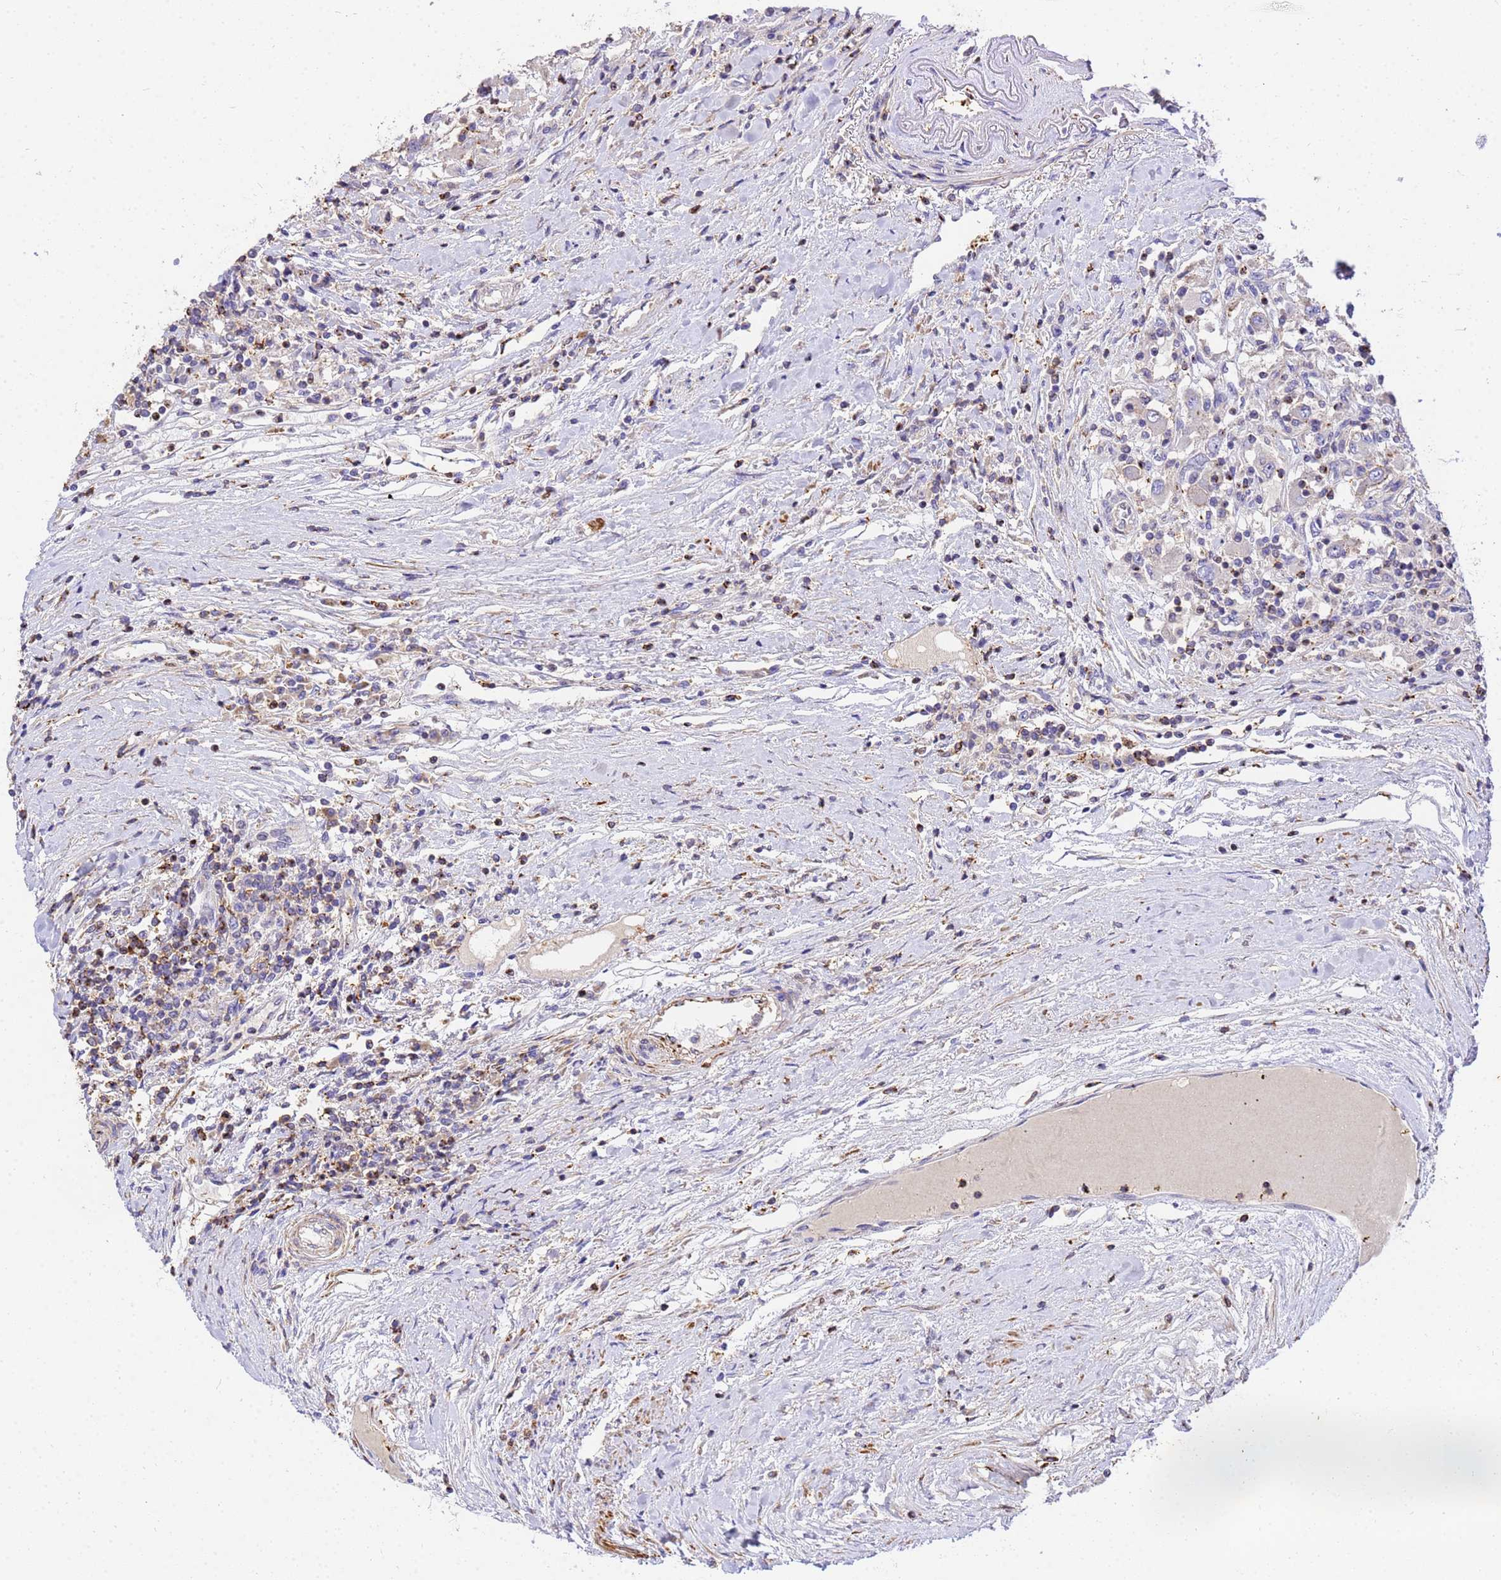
{"staining": {"intensity": "negative", "quantity": "none", "location": "none"}, "tissue": "renal cancer", "cell_type": "Tumor cells", "image_type": "cancer", "snomed": [{"axis": "morphology", "description": "Adenocarcinoma, NOS"}, {"axis": "topography", "description": "Kidney"}], "caption": "This histopathology image is of renal cancer stained with immunohistochemistry (IHC) to label a protein in brown with the nuclei are counter-stained blue. There is no positivity in tumor cells. The staining was performed using DAB to visualize the protein expression in brown, while the nuclei were stained in blue with hematoxylin (Magnification: 20x).", "gene": "WDR64", "patient": {"sex": "female", "age": 67}}